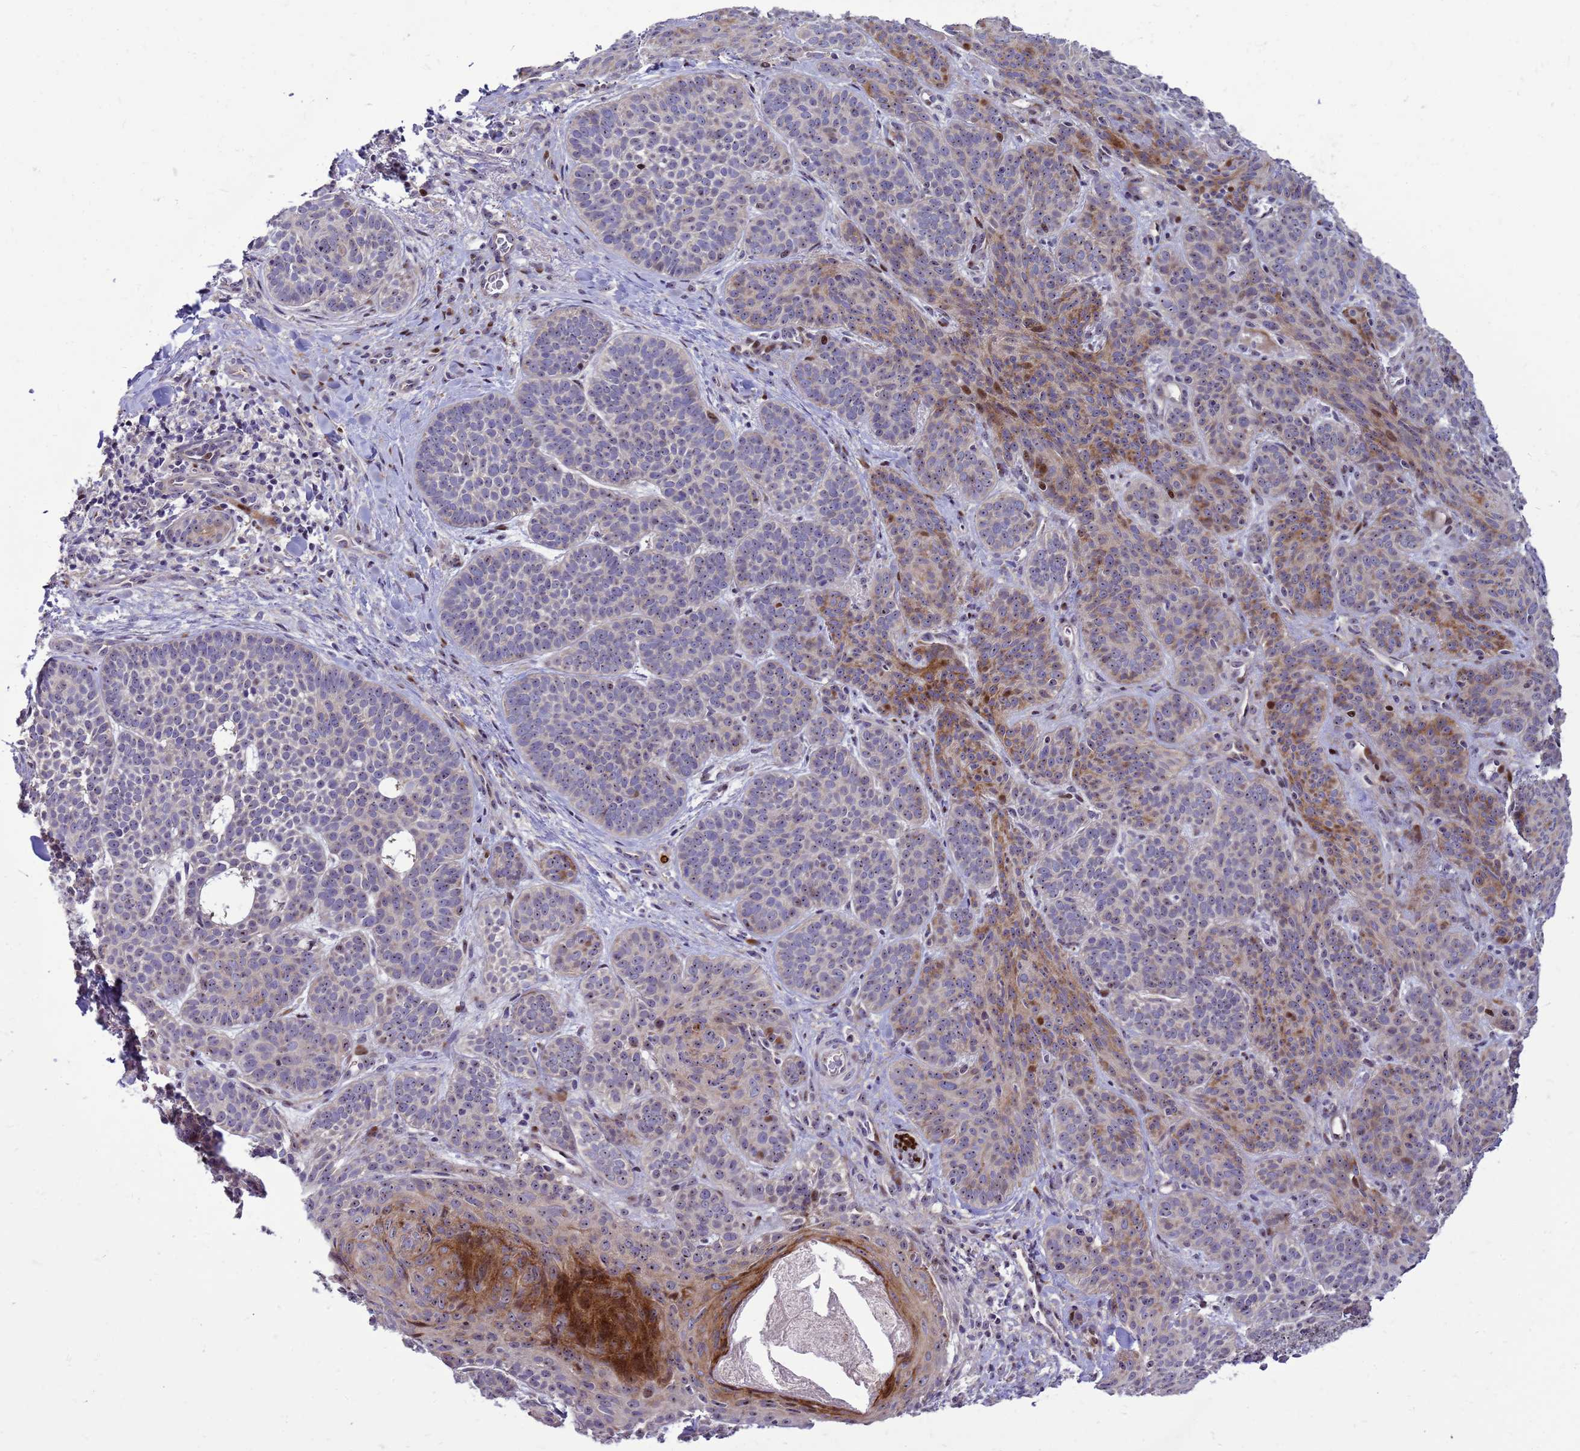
{"staining": {"intensity": "strong", "quantity": "<25%", "location": "cytoplasmic/membranous"}, "tissue": "skin cancer", "cell_type": "Tumor cells", "image_type": "cancer", "snomed": [{"axis": "morphology", "description": "Basal cell carcinoma"}, {"axis": "topography", "description": "Skin"}], "caption": "Tumor cells show medium levels of strong cytoplasmic/membranous positivity in approximately <25% of cells in human basal cell carcinoma (skin).", "gene": "RSPO1", "patient": {"sex": "male", "age": 85}}